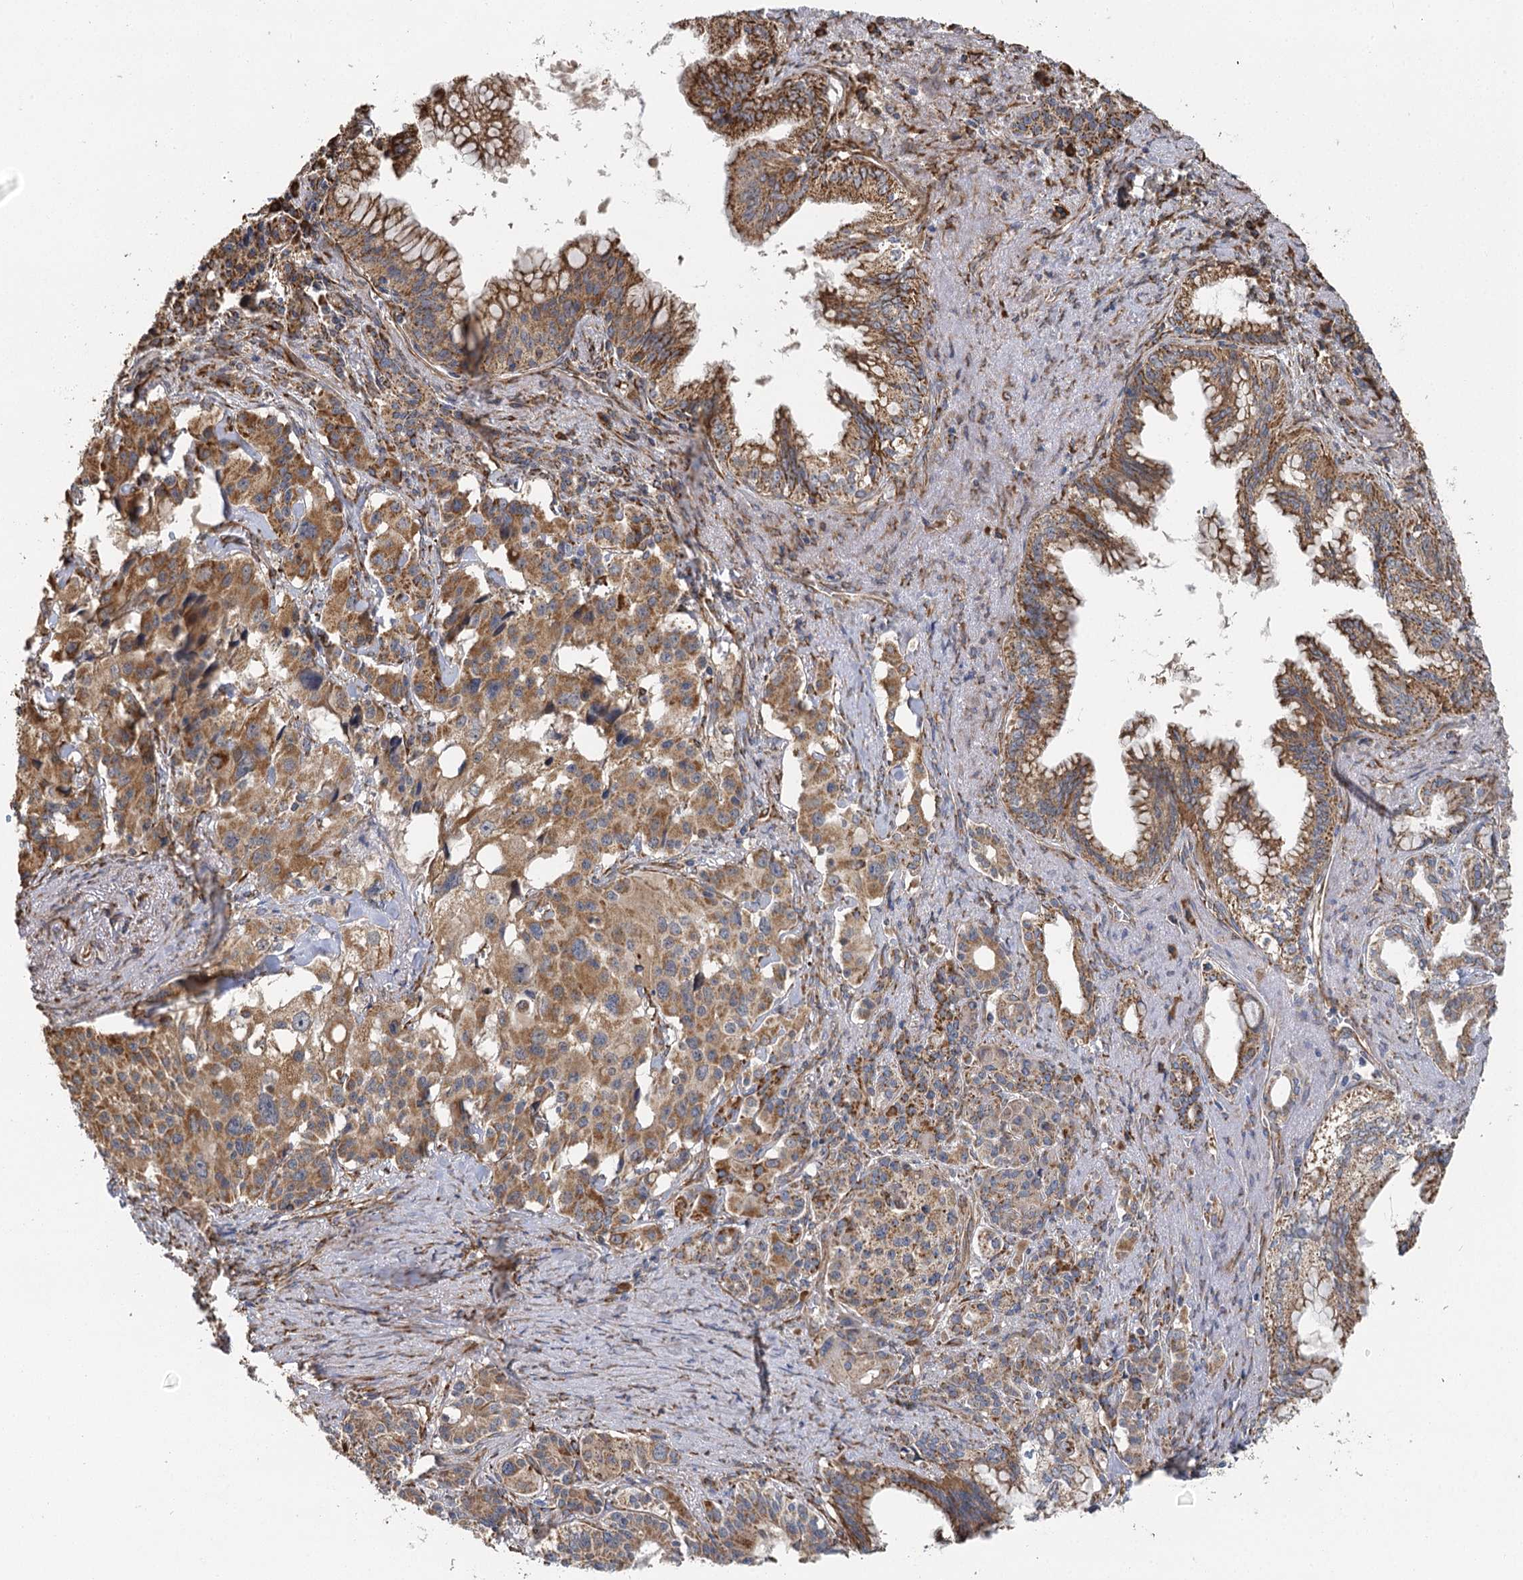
{"staining": {"intensity": "moderate", "quantity": ">75%", "location": "cytoplasmic/membranous"}, "tissue": "pancreatic cancer", "cell_type": "Tumor cells", "image_type": "cancer", "snomed": [{"axis": "morphology", "description": "Adenocarcinoma, NOS"}, {"axis": "topography", "description": "Pancreas"}], "caption": "This histopathology image reveals immunohistochemistry staining of human pancreatic adenocarcinoma, with medium moderate cytoplasmic/membranous positivity in approximately >75% of tumor cells.", "gene": "IL11RA", "patient": {"sex": "female", "age": 74}}